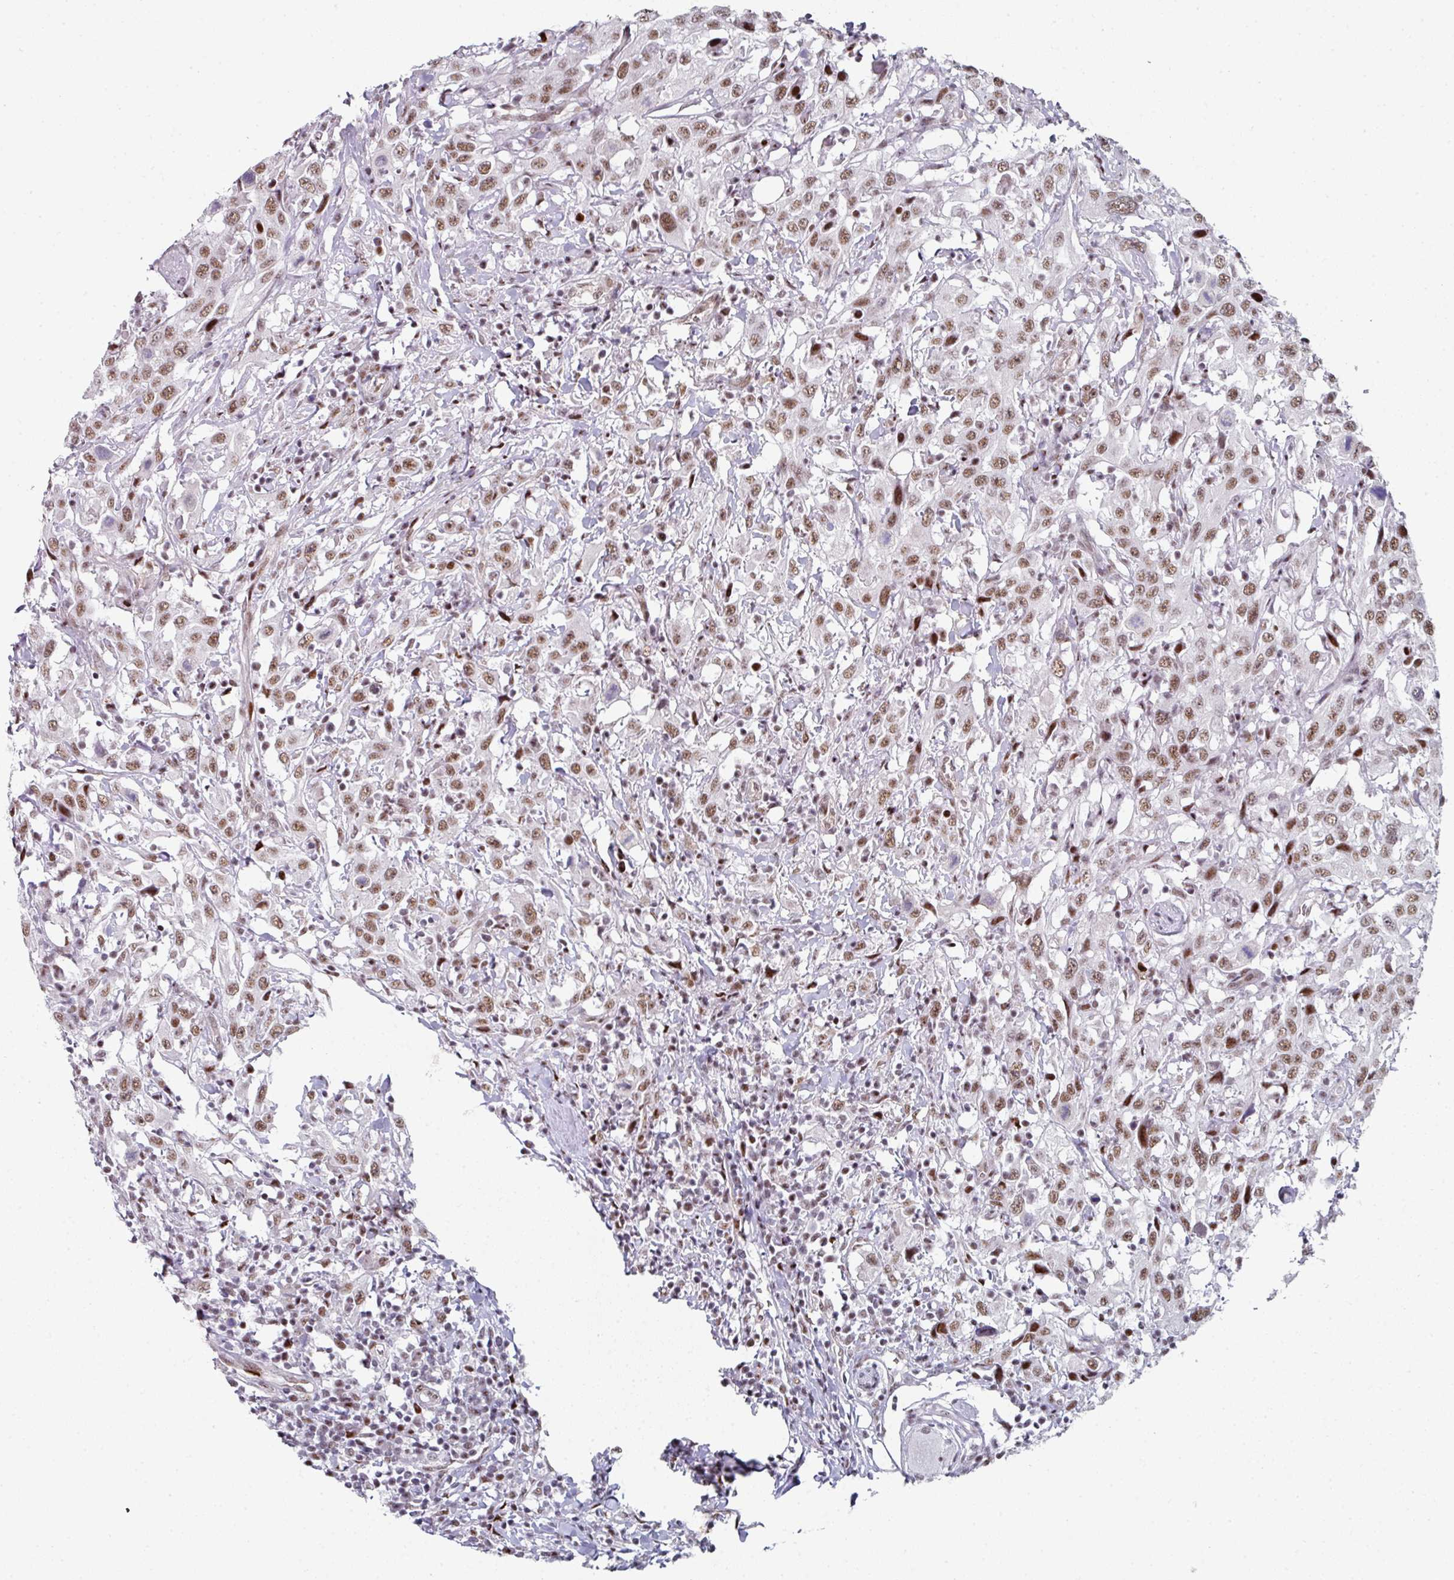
{"staining": {"intensity": "moderate", "quantity": ">75%", "location": "nuclear"}, "tissue": "urothelial cancer", "cell_type": "Tumor cells", "image_type": "cancer", "snomed": [{"axis": "morphology", "description": "Urothelial carcinoma, High grade"}, {"axis": "topography", "description": "Urinary bladder"}], "caption": "Immunohistochemical staining of human urothelial carcinoma (high-grade) exhibits medium levels of moderate nuclear positivity in approximately >75% of tumor cells.", "gene": "SF3B5", "patient": {"sex": "male", "age": 61}}